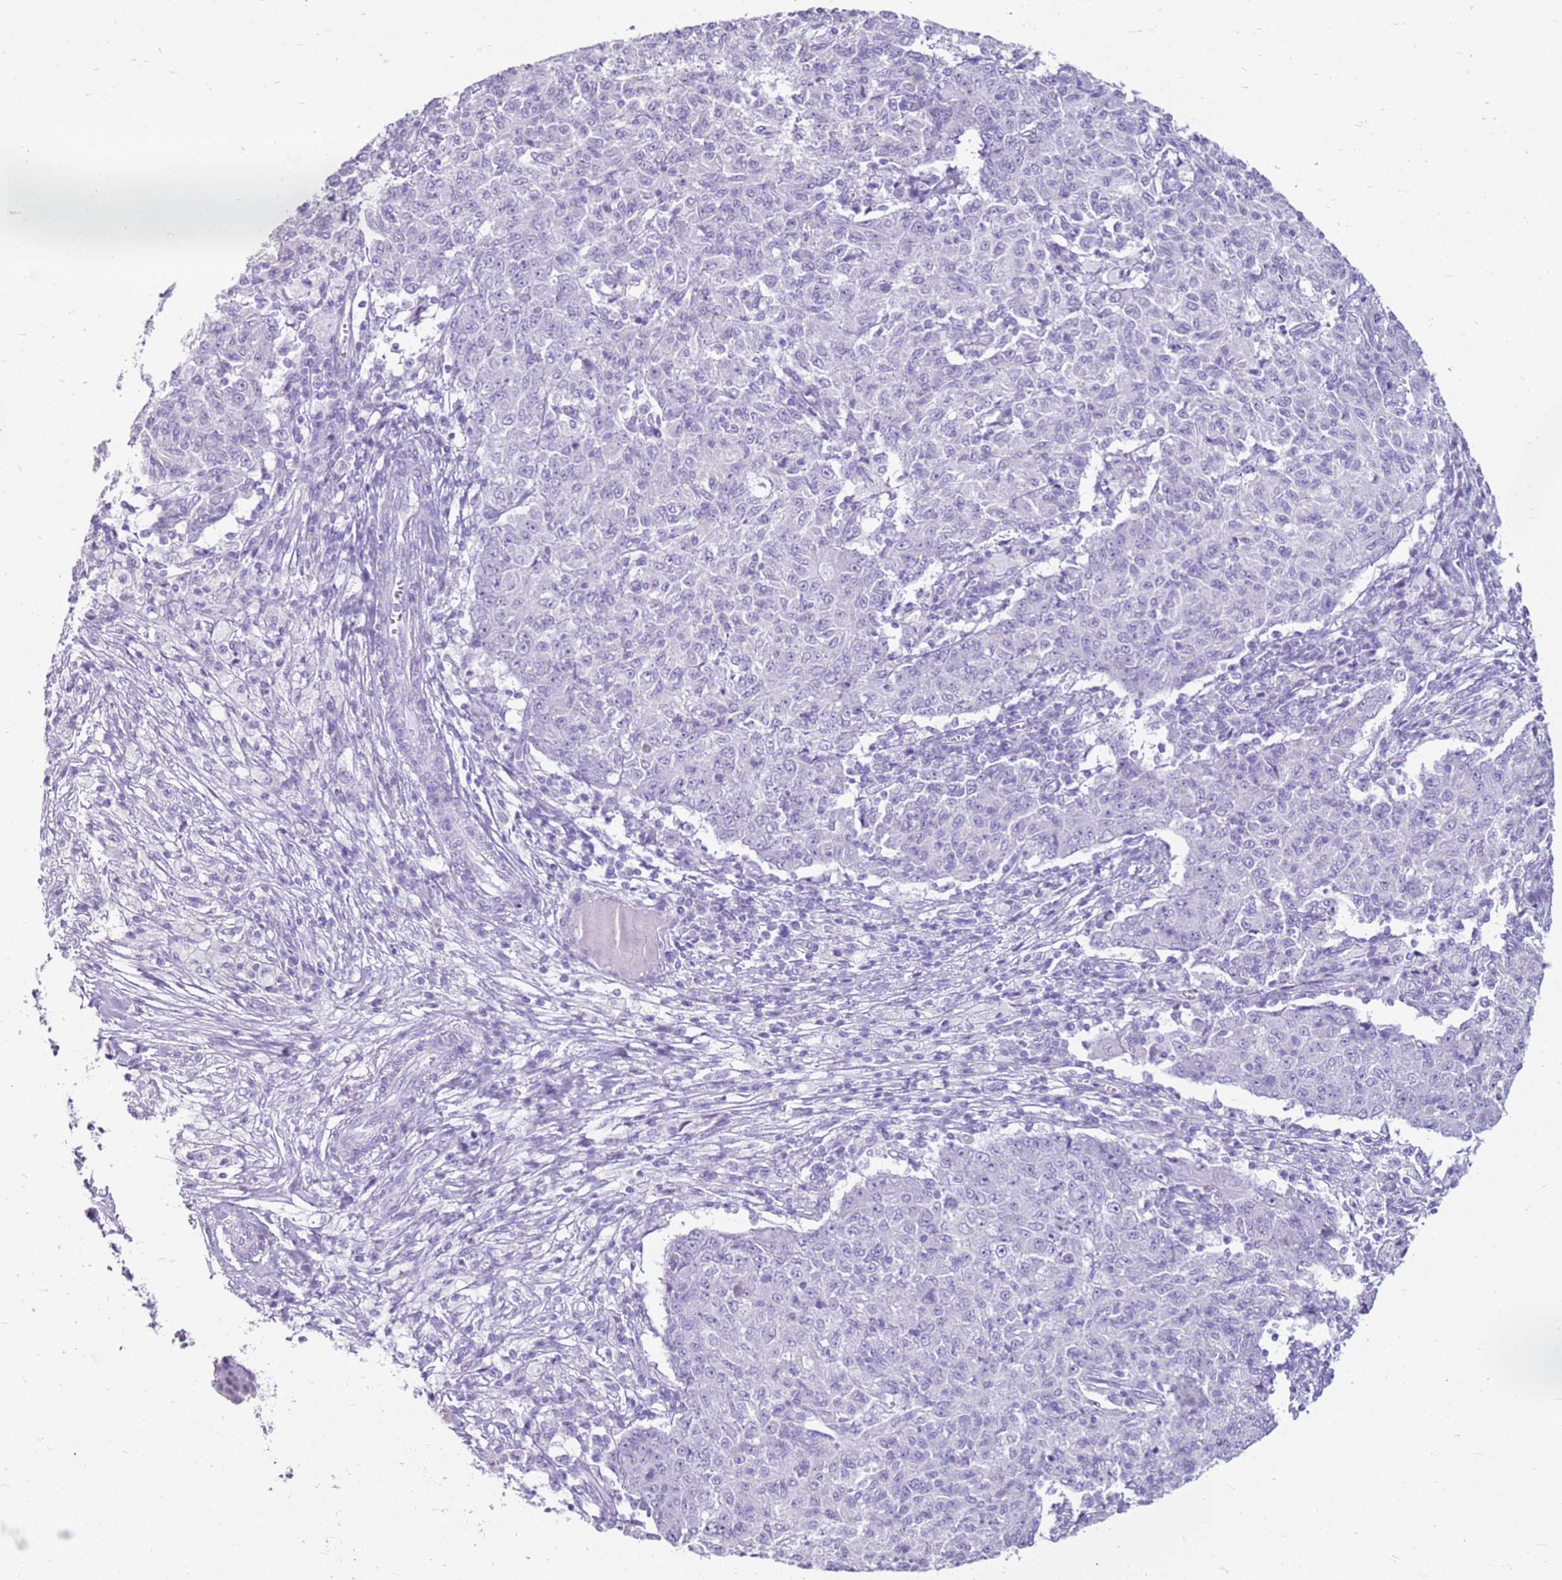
{"staining": {"intensity": "negative", "quantity": "none", "location": "none"}, "tissue": "ovarian cancer", "cell_type": "Tumor cells", "image_type": "cancer", "snomed": [{"axis": "morphology", "description": "Carcinoma, endometroid"}, {"axis": "topography", "description": "Ovary"}], "caption": "The micrograph reveals no significant expression in tumor cells of ovarian cancer (endometroid carcinoma).", "gene": "CA8", "patient": {"sex": "female", "age": 42}}